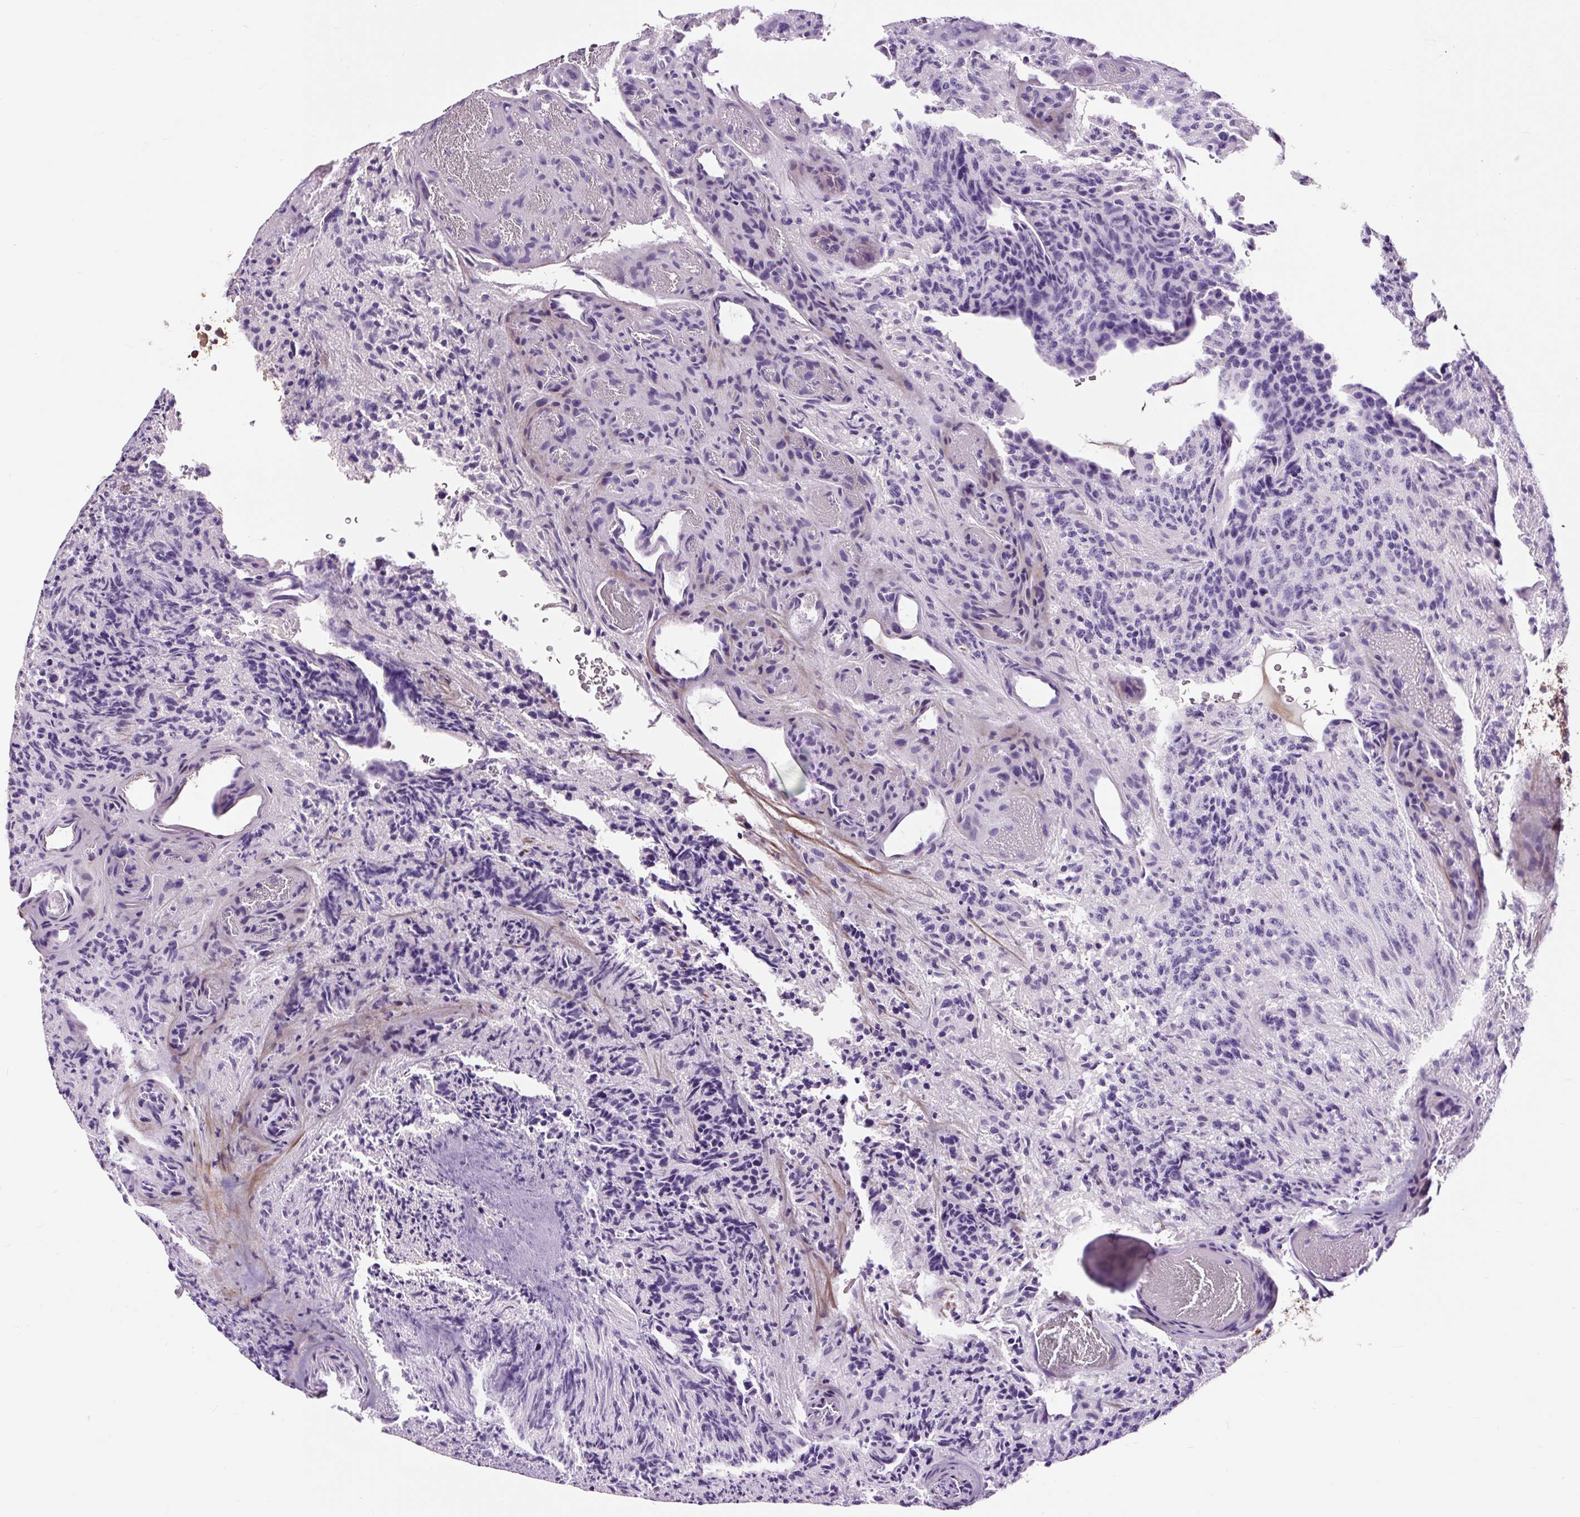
{"staining": {"intensity": "moderate", "quantity": "<25%", "location": "cytoplasmic/membranous"}, "tissue": "glioma", "cell_type": "Tumor cells", "image_type": "cancer", "snomed": [{"axis": "morphology", "description": "Glioma, malignant, High grade"}, {"axis": "topography", "description": "Brain"}], "caption": "Protein staining of glioma tissue demonstrates moderate cytoplasmic/membranous positivity in about <25% of tumor cells.", "gene": "PRIMPOL", "patient": {"sex": "male", "age": 36}}